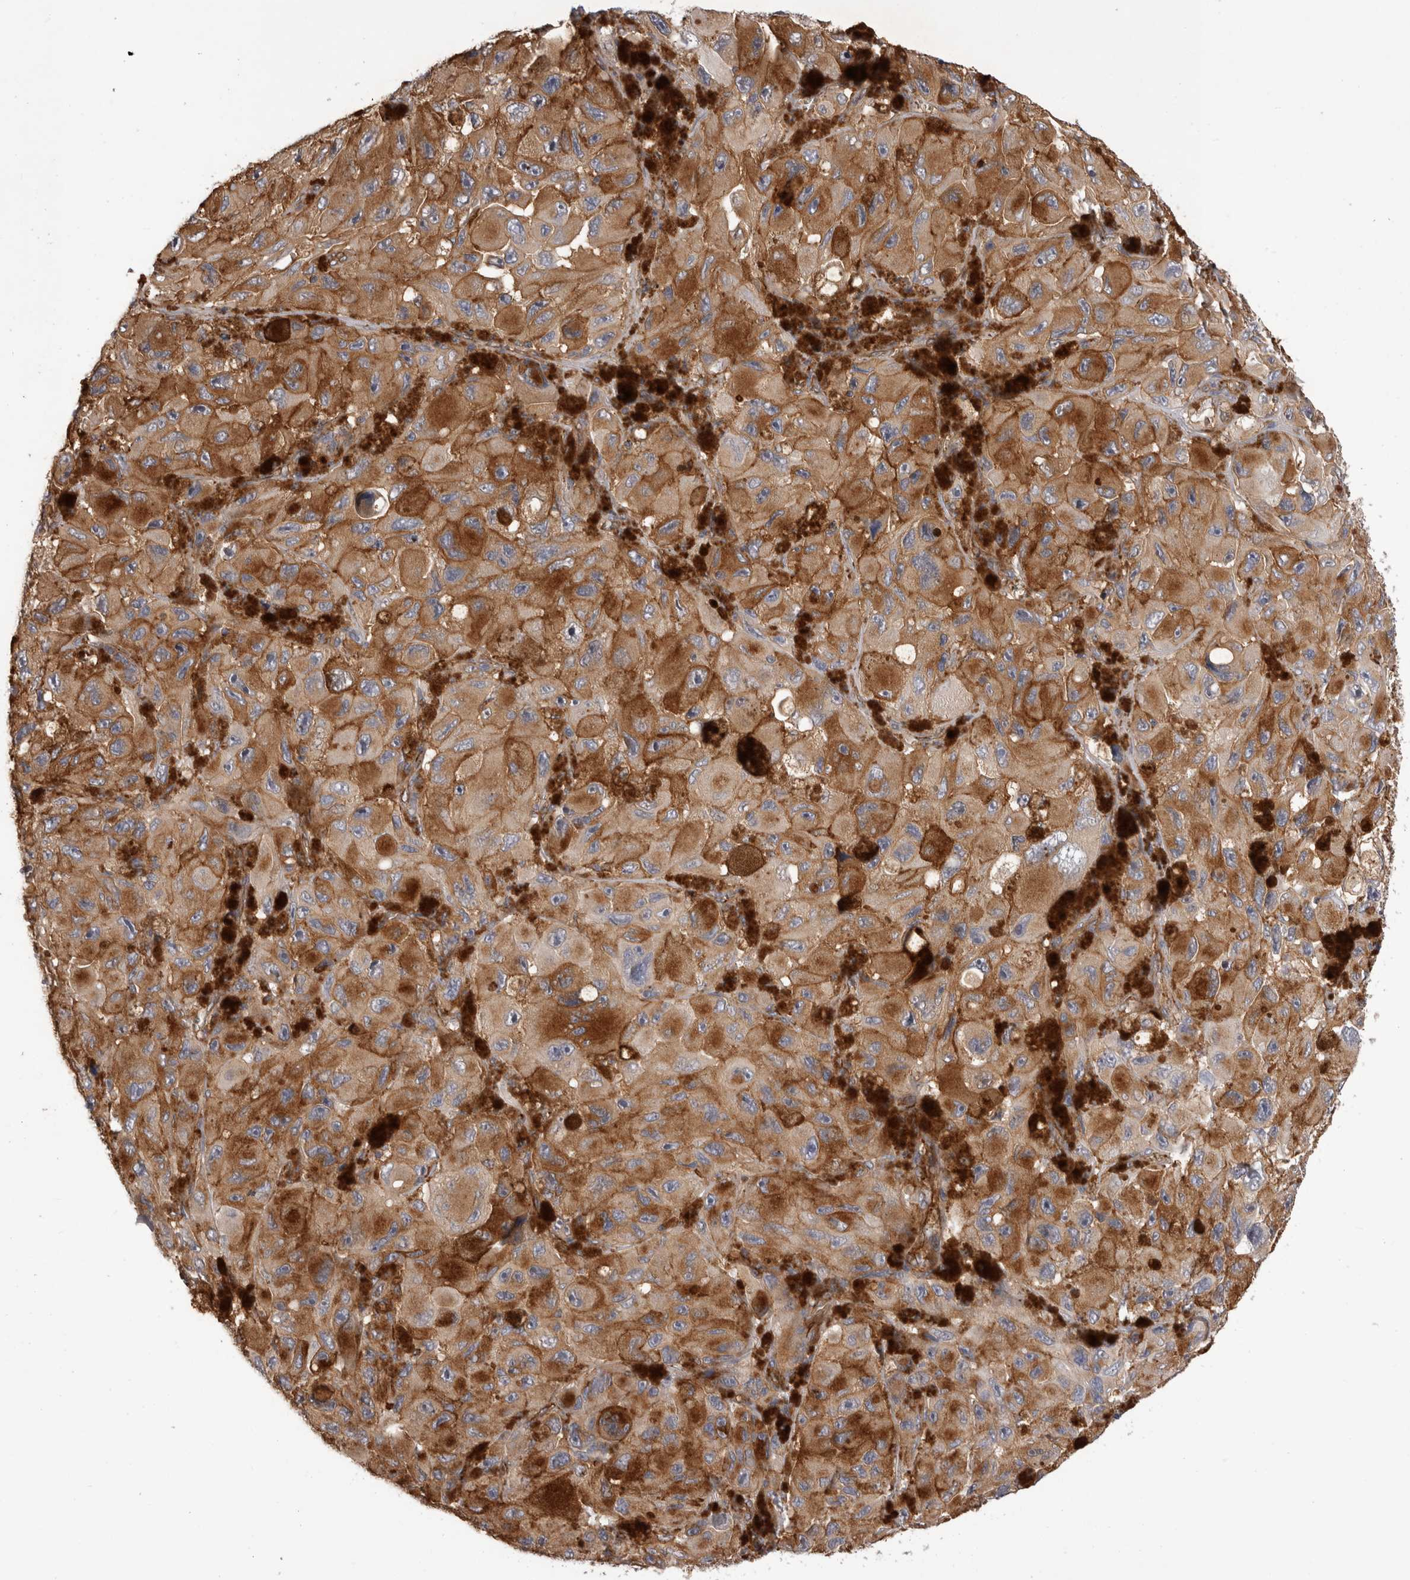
{"staining": {"intensity": "strong", "quantity": ">75%", "location": "cytoplasmic/membranous"}, "tissue": "melanoma", "cell_type": "Tumor cells", "image_type": "cancer", "snomed": [{"axis": "morphology", "description": "Malignant melanoma, NOS"}, {"axis": "topography", "description": "Skin"}], "caption": "Immunohistochemistry (IHC) of human melanoma reveals high levels of strong cytoplasmic/membranous positivity in approximately >75% of tumor cells.", "gene": "BNIP2", "patient": {"sex": "female", "age": 73}}